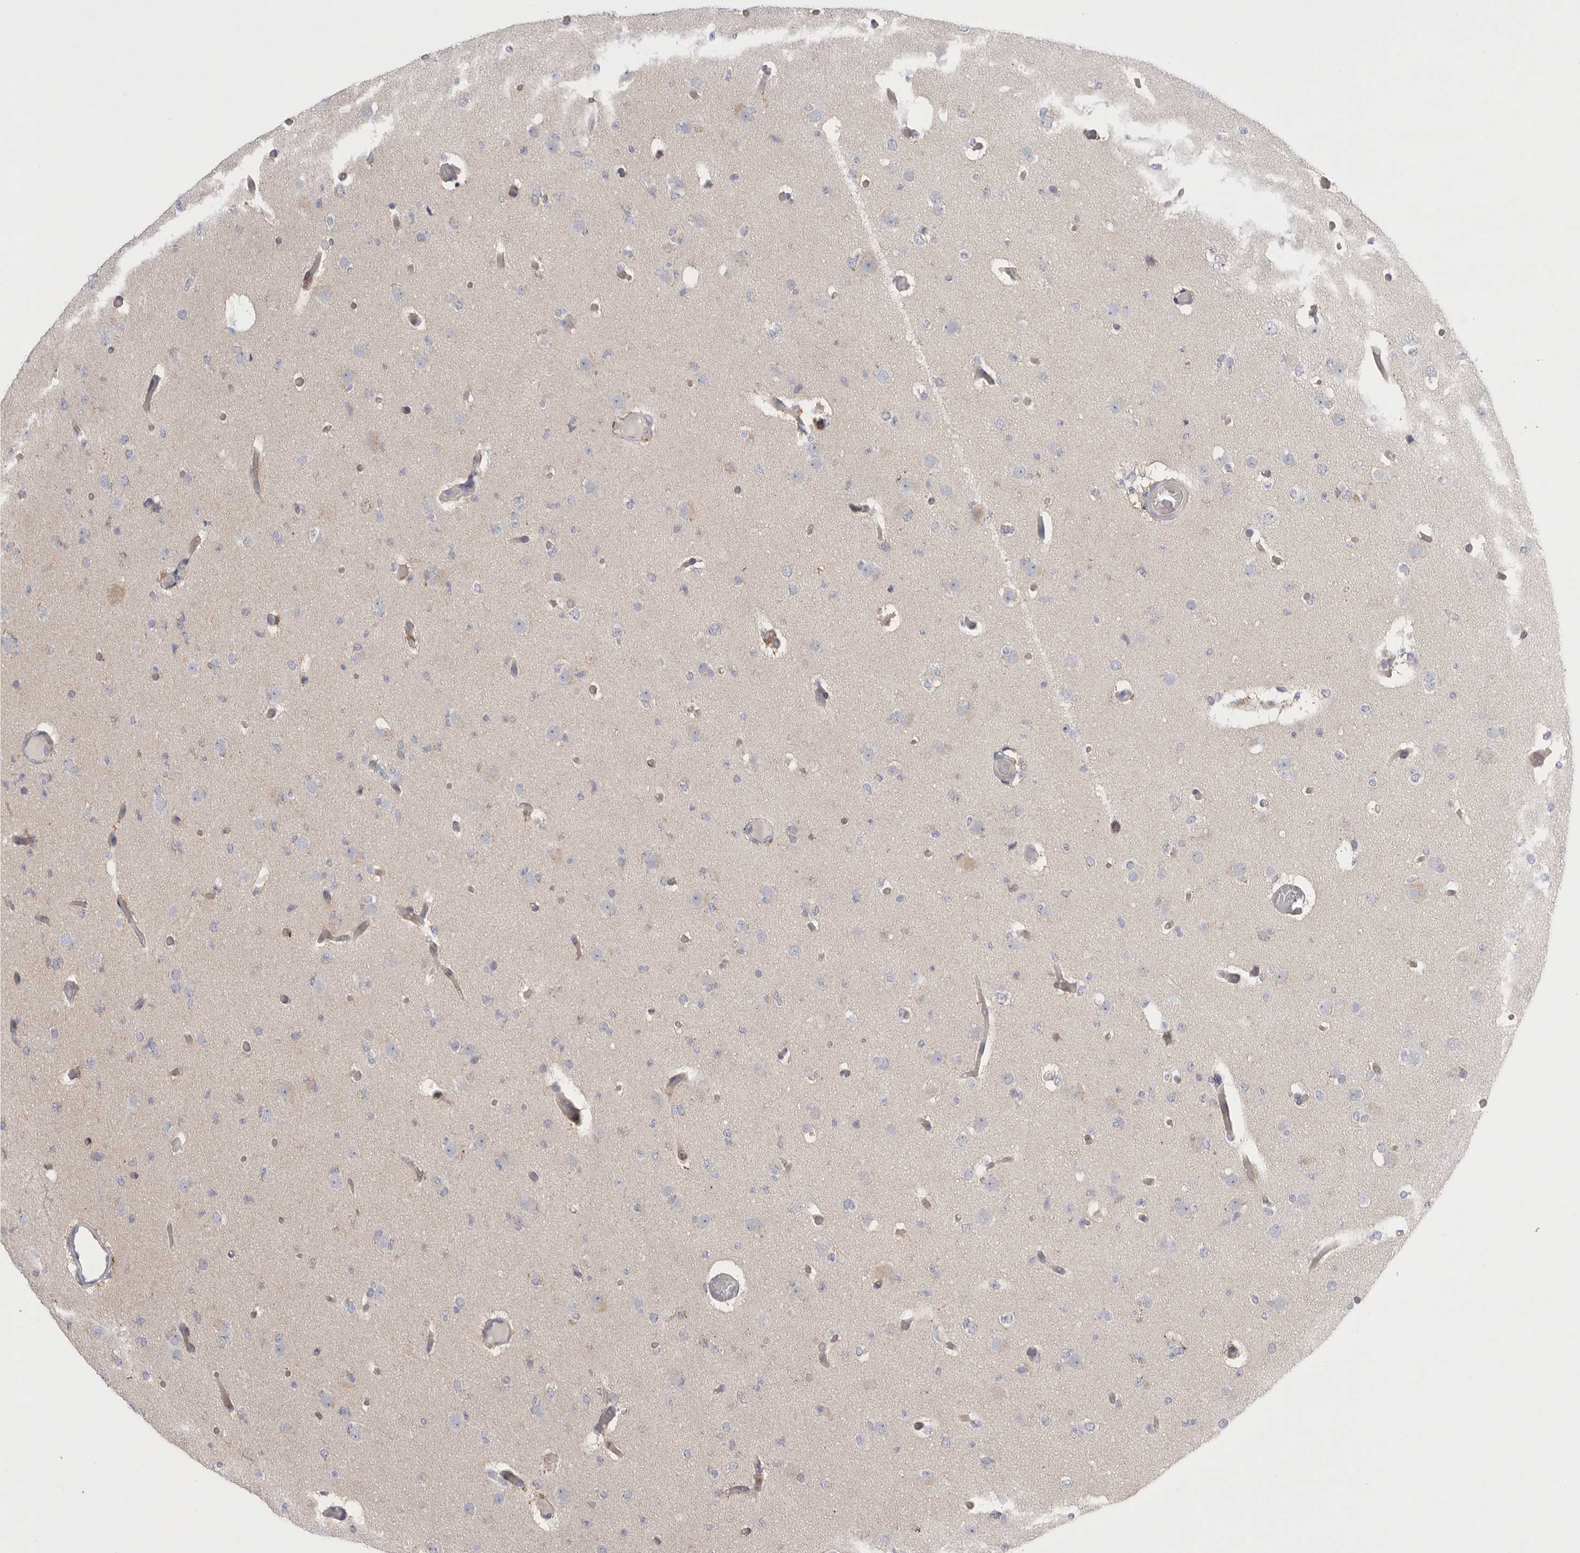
{"staining": {"intensity": "negative", "quantity": "none", "location": "none"}, "tissue": "glioma", "cell_type": "Tumor cells", "image_type": "cancer", "snomed": [{"axis": "morphology", "description": "Glioma, malignant, Low grade"}, {"axis": "topography", "description": "Brain"}], "caption": "IHC image of neoplastic tissue: human malignant low-grade glioma stained with DAB (3,3'-diaminobenzidine) demonstrates no significant protein staining in tumor cells.", "gene": "CCDC126", "patient": {"sex": "female", "age": 22}}